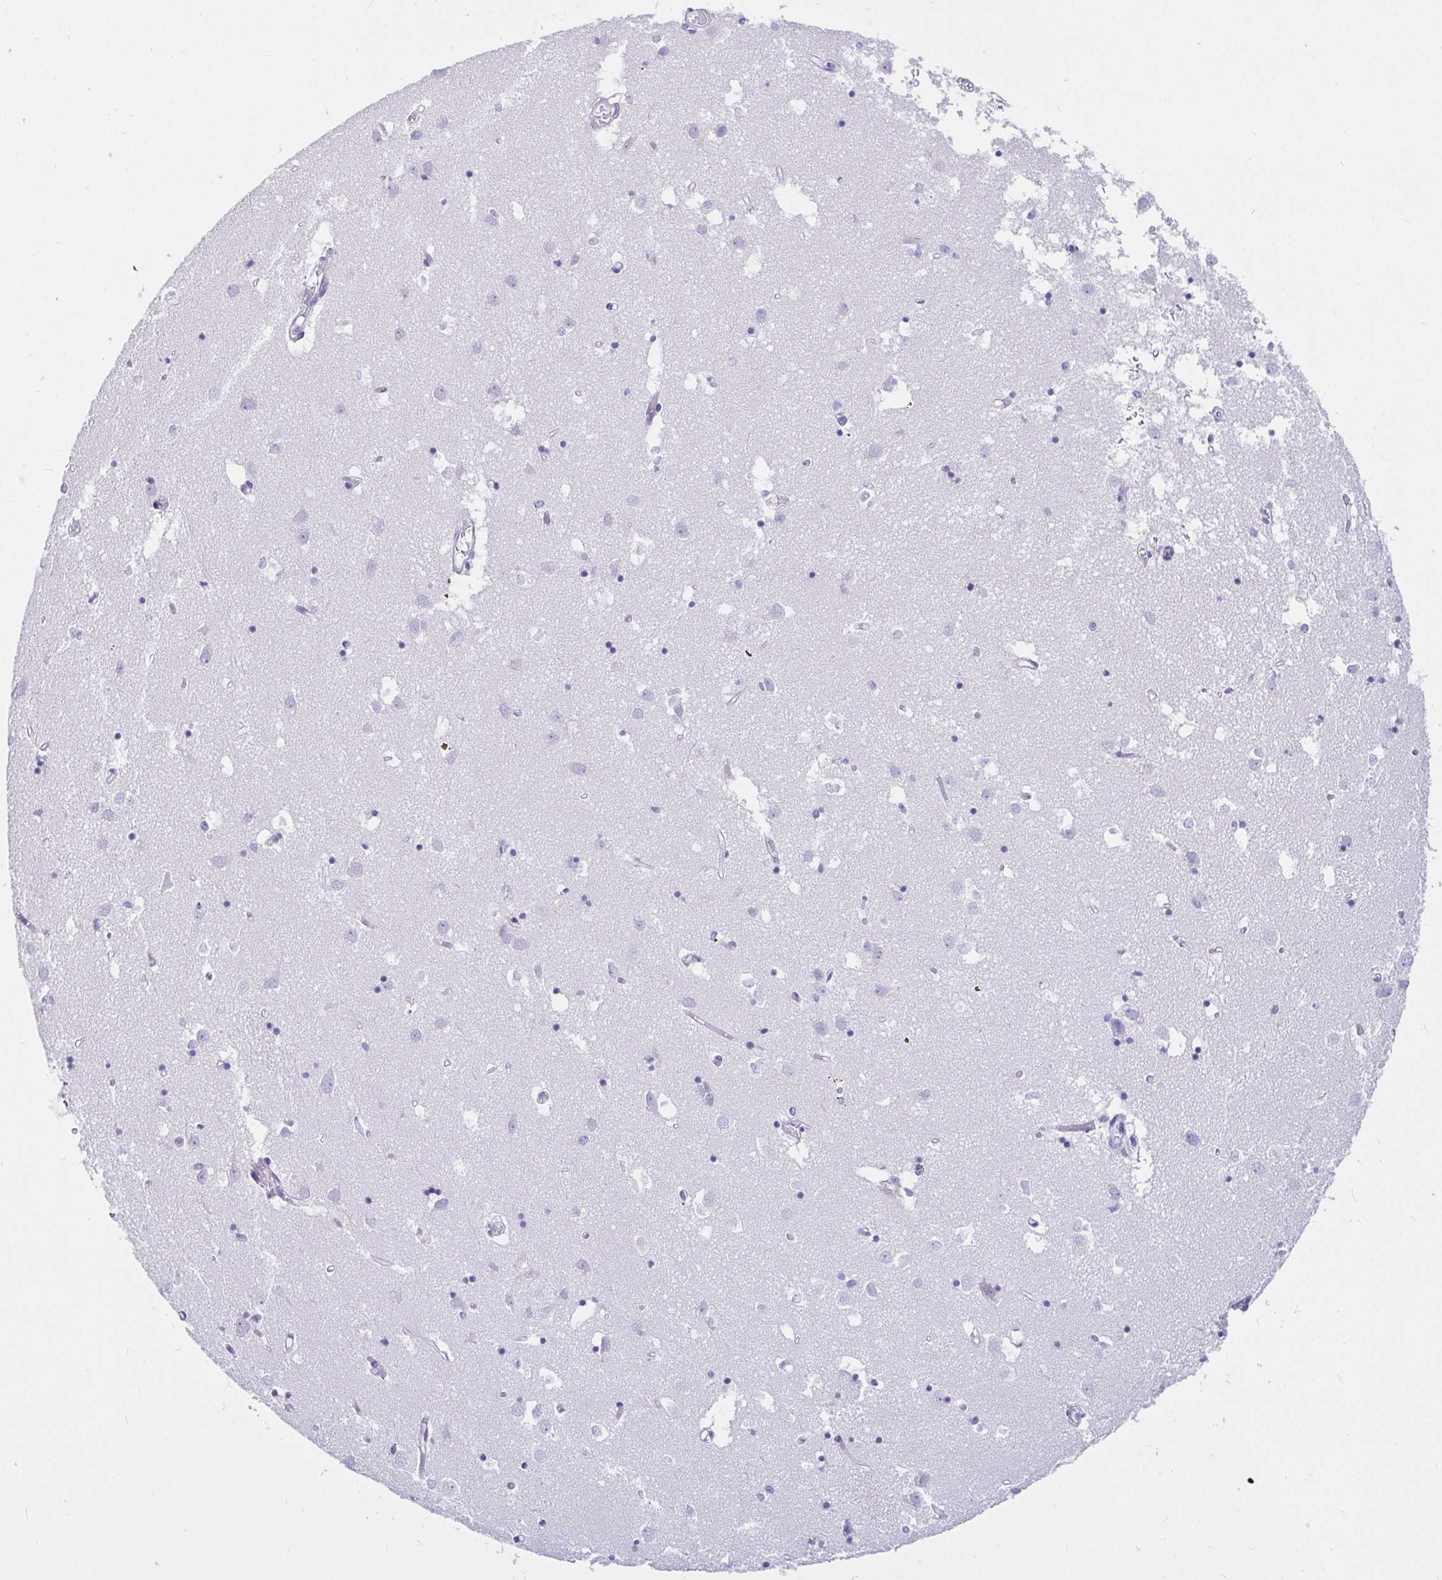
{"staining": {"intensity": "negative", "quantity": "none", "location": "none"}, "tissue": "caudate", "cell_type": "Glial cells", "image_type": "normal", "snomed": [{"axis": "morphology", "description": "Normal tissue, NOS"}, {"axis": "topography", "description": "Lateral ventricle wall"}], "caption": "Image shows no protein expression in glial cells of unremarkable caudate. (Stains: DAB IHC with hematoxylin counter stain, Microscopy: brightfield microscopy at high magnification).", "gene": "CCDC62", "patient": {"sex": "male", "age": 70}}